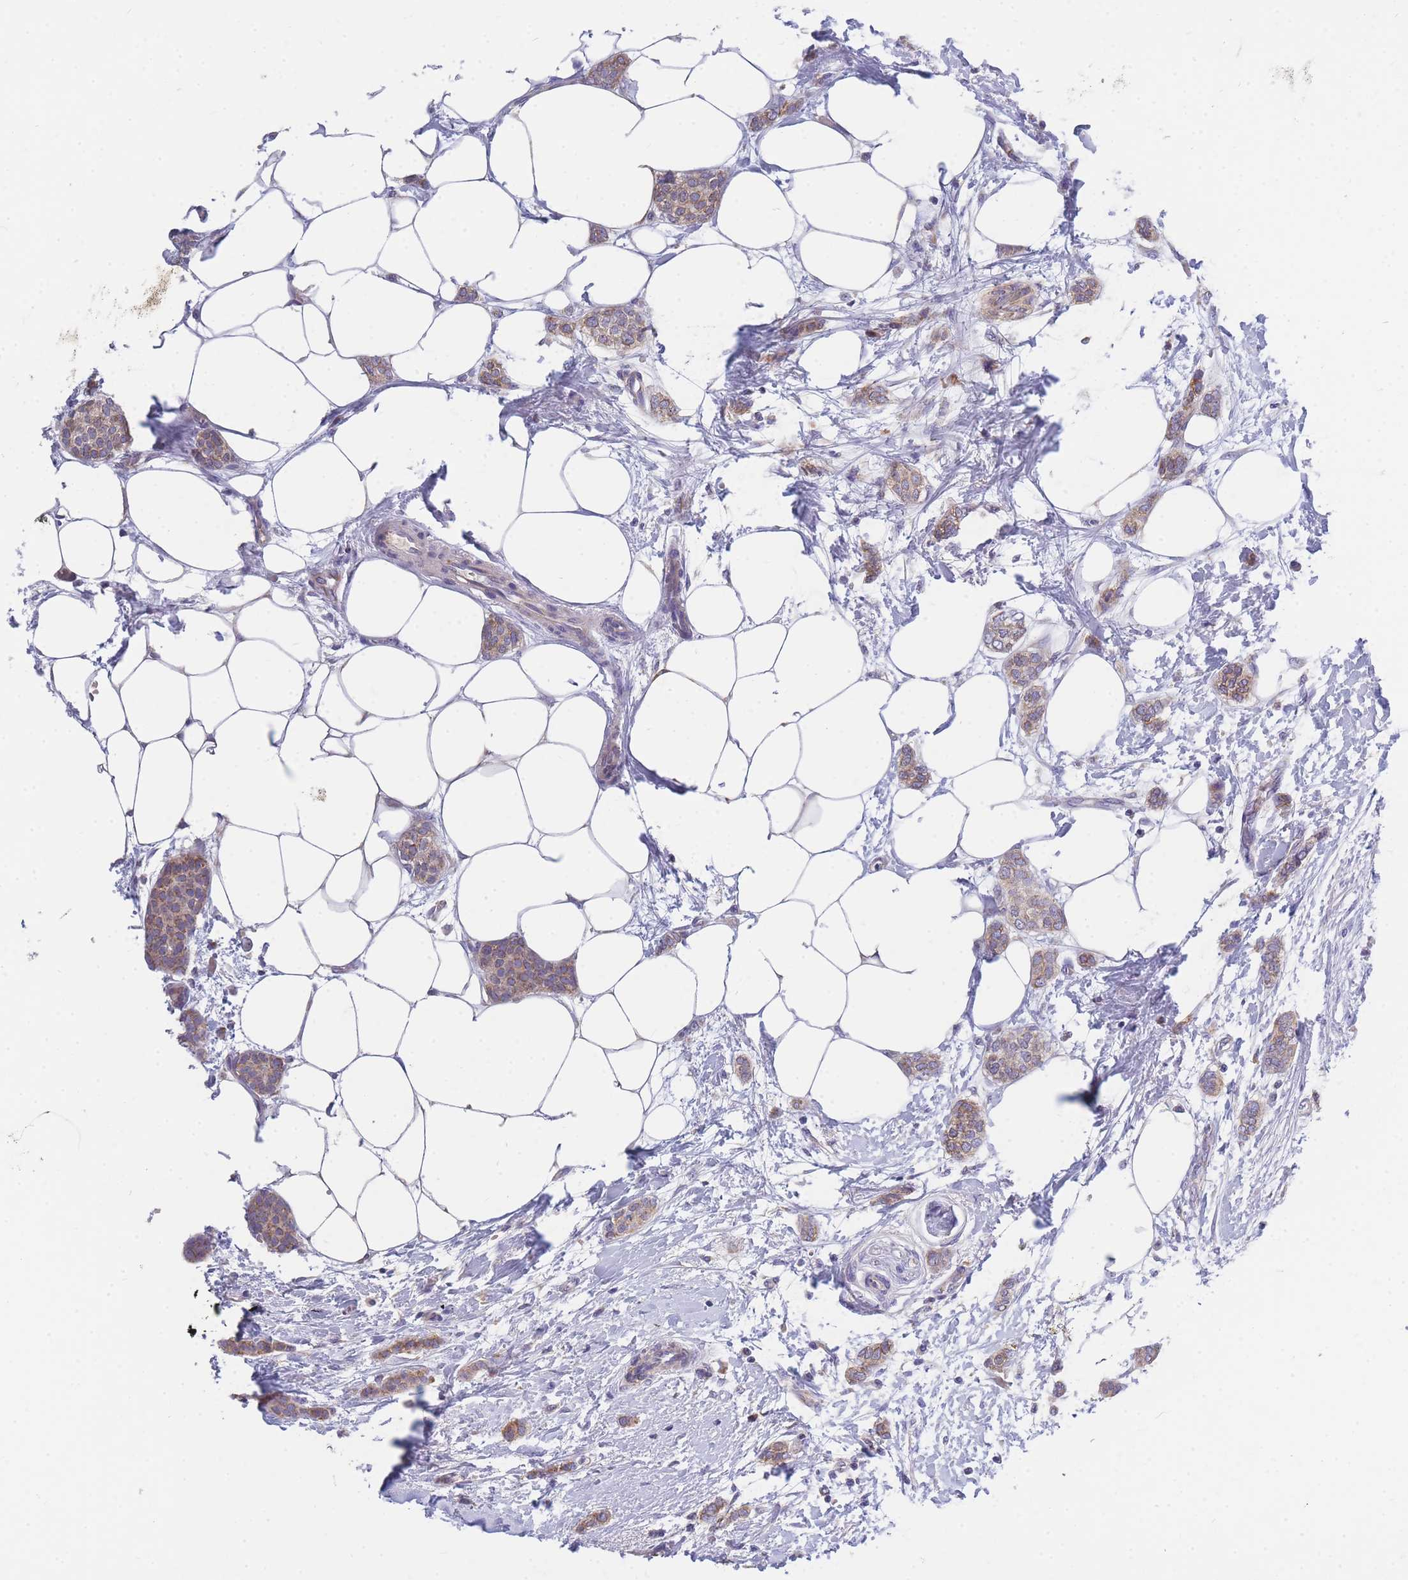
{"staining": {"intensity": "weak", "quantity": "25%-75%", "location": "cytoplasmic/membranous"}, "tissue": "breast cancer", "cell_type": "Tumor cells", "image_type": "cancer", "snomed": [{"axis": "morphology", "description": "Duct carcinoma"}, {"axis": "topography", "description": "Breast"}], "caption": "This micrograph exhibits breast cancer stained with immunohistochemistry to label a protein in brown. The cytoplasmic/membranous of tumor cells show weak positivity for the protein. Nuclei are counter-stained blue.", "gene": "MRPS11", "patient": {"sex": "female", "age": 72}}